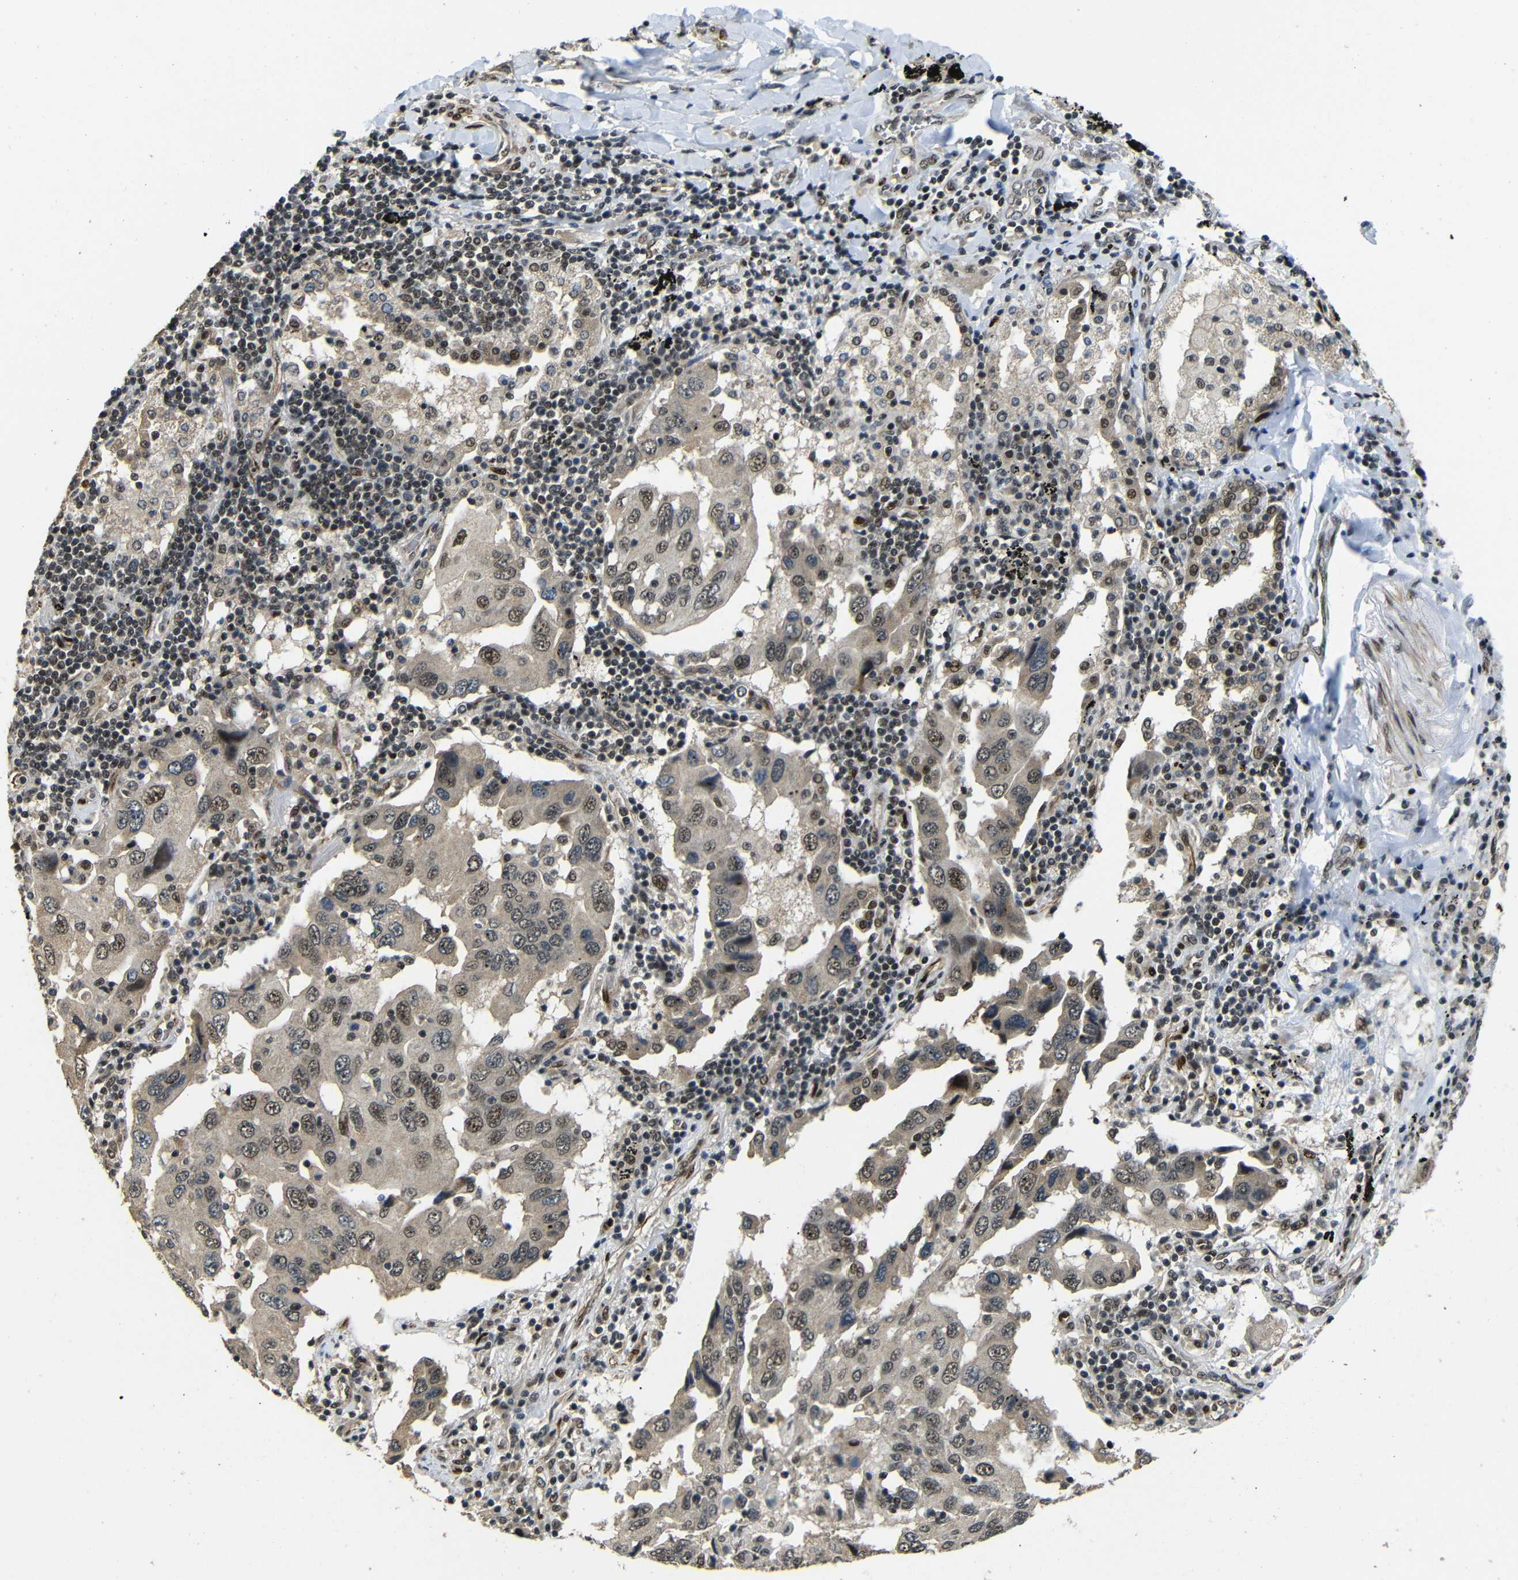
{"staining": {"intensity": "moderate", "quantity": ">75%", "location": "cytoplasmic/membranous,nuclear"}, "tissue": "lung cancer", "cell_type": "Tumor cells", "image_type": "cancer", "snomed": [{"axis": "morphology", "description": "Adenocarcinoma, NOS"}, {"axis": "topography", "description": "Lung"}], "caption": "Immunohistochemistry staining of lung cancer (adenocarcinoma), which displays medium levels of moderate cytoplasmic/membranous and nuclear staining in approximately >75% of tumor cells indicating moderate cytoplasmic/membranous and nuclear protein expression. The staining was performed using DAB (brown) for protein detection and nuclei were counterstained in hematoxylin (blue).", "gene": "TBX2", "patient": {"sex": "female", "age": 65}}